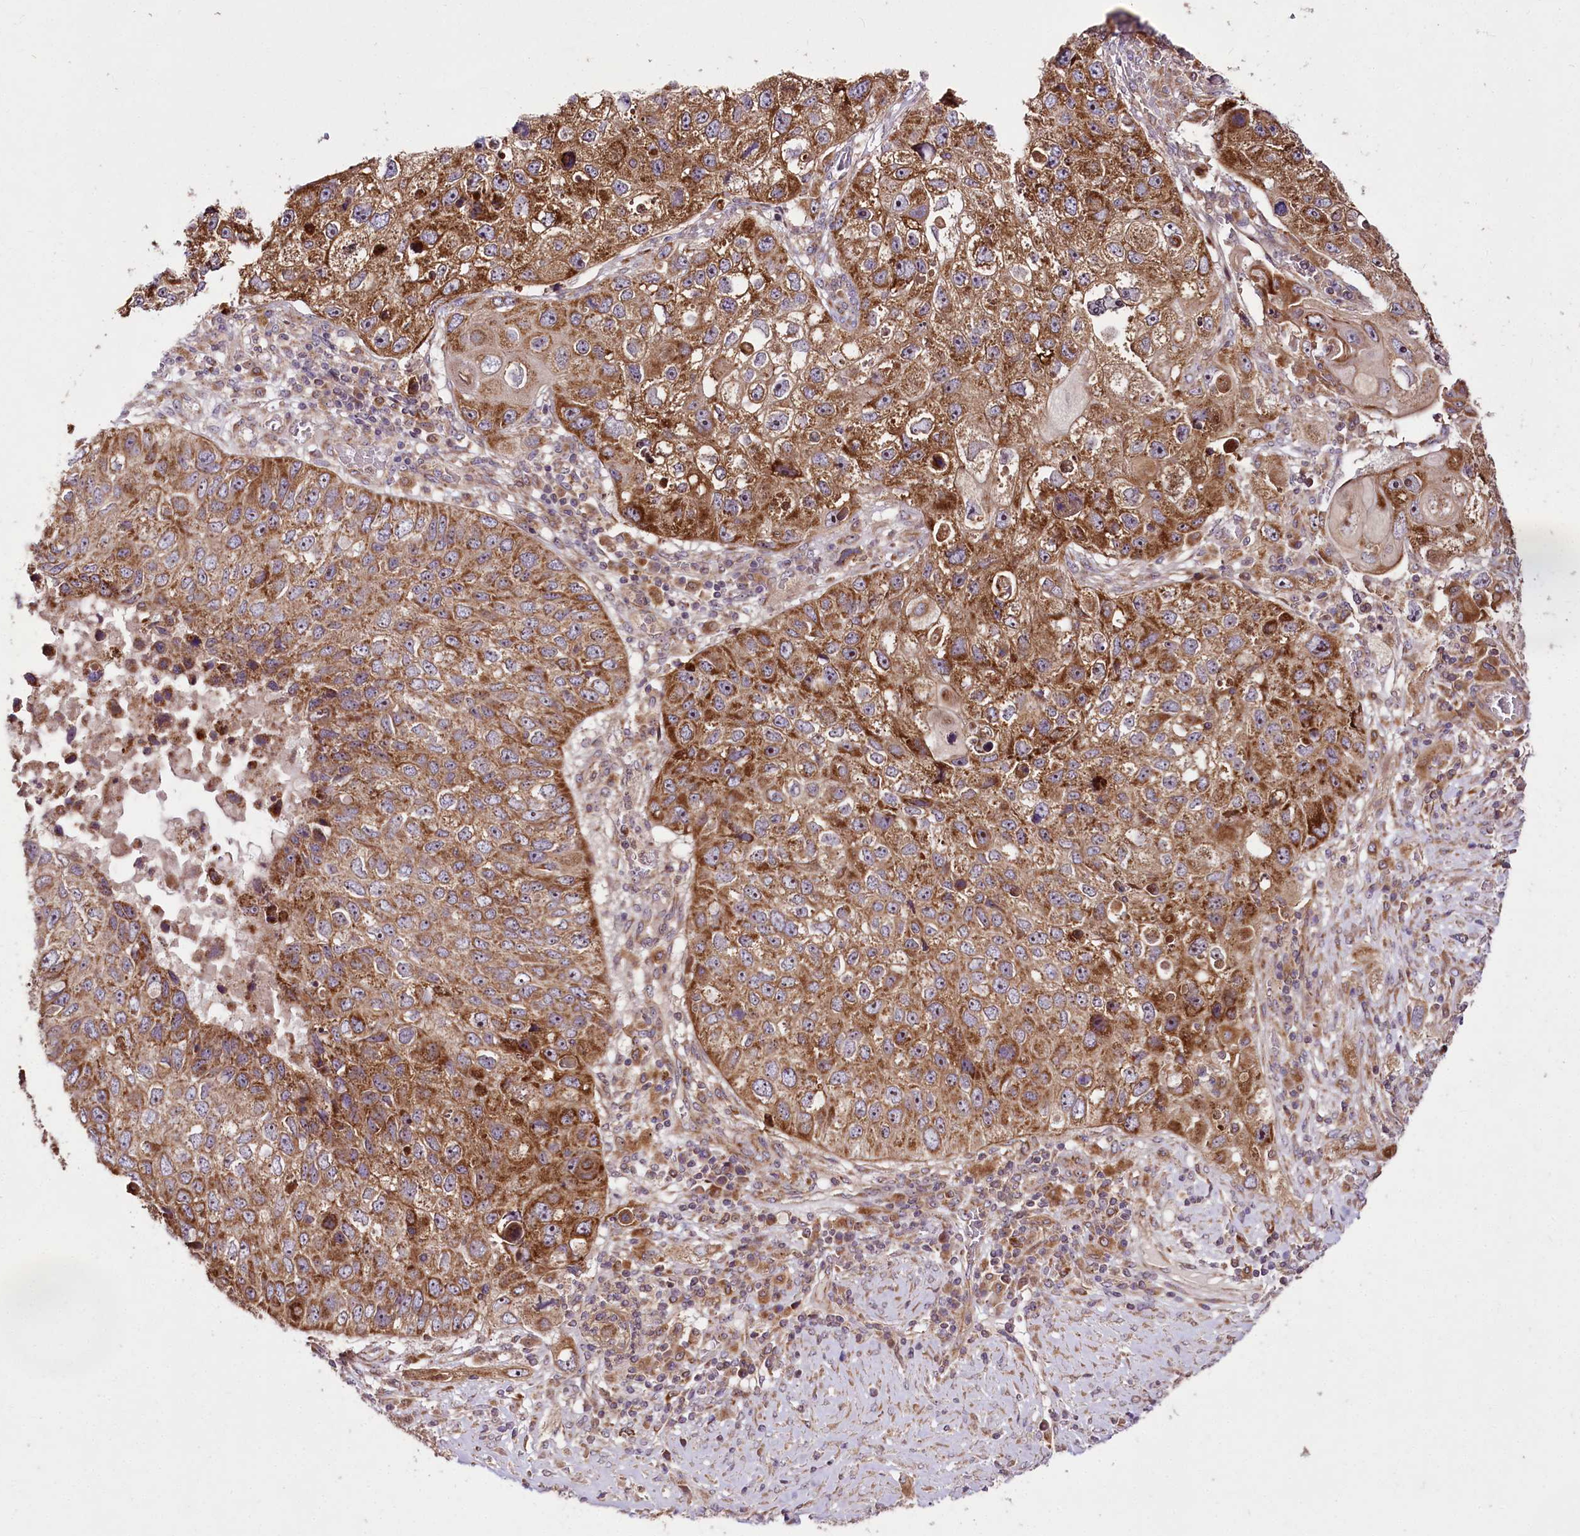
{"staining": {"intensity": "strong", "quantity": ">75%", "location": "cytoplasmic/membranous,nuclear"}, "tissue": "lung cancer", "cell_type": "Tumor cells", "image_type": "cancer", "snomed": [{"axis": "morphology", "description": "Squamous cell carcinoma, NOS"}, {"axis": "topography", "description": "Lung"}], "caption": "Protein expression analysis of lung squamous cell carcinoma reveals strong cytoplasmic/membranous and nuclear expression in approximately >75% of tumor cells. (Stains: DAB (3,3'-diaminobenzidine) in brown, nuclei in blue, Microscopy: brightfield microscopy at high magnification).", "gene": "RAB7A", "patient": {"sex": "male", "age": 61}}